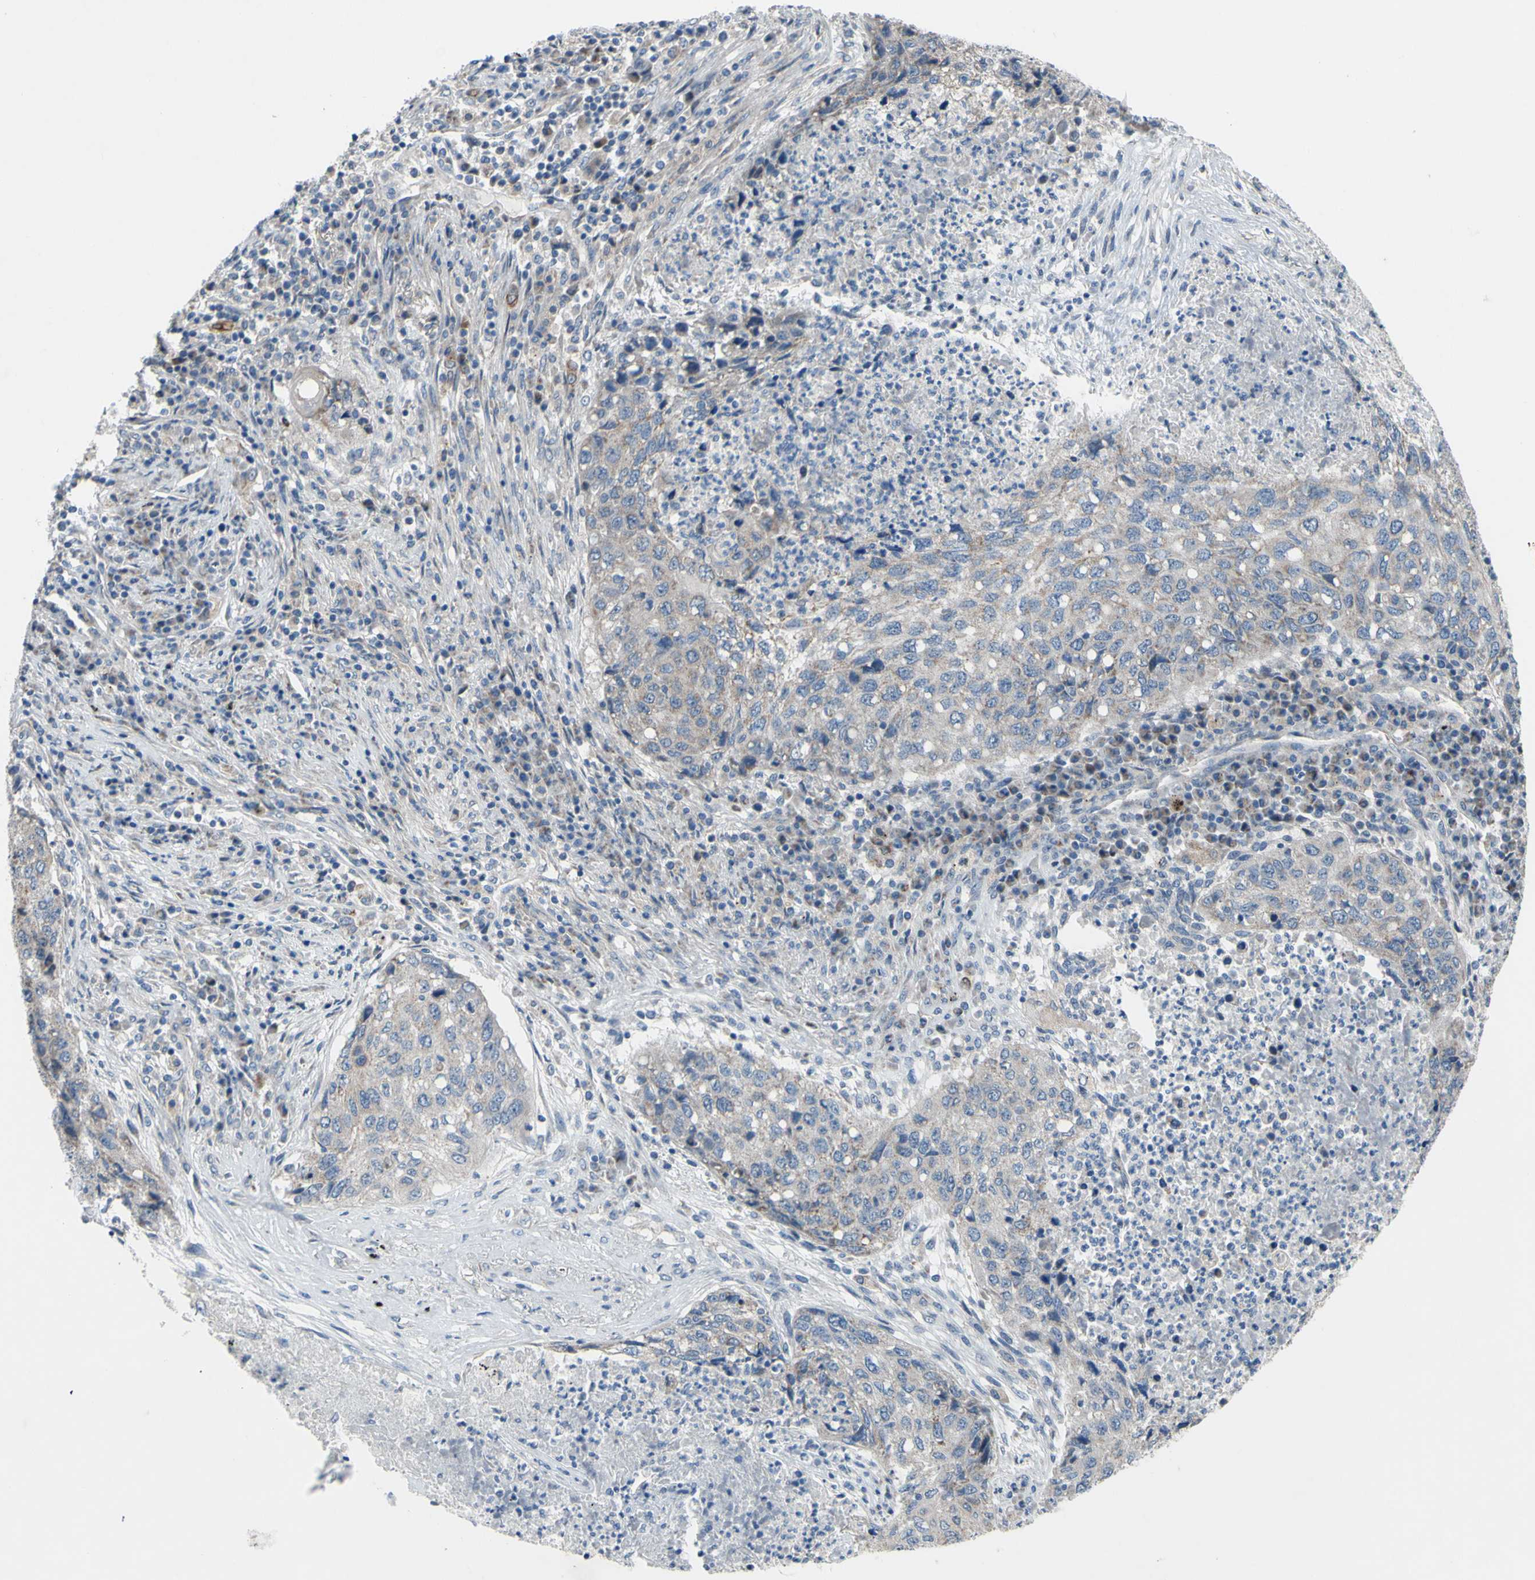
{"staining": {"intensity": "weak", "quantity": "<25%", "location": "cytoplasmic/membranous"}, "tissue": "lung cancer", "cell_type": "Tumor cells", "image_type": "cancer", "snomed": [{"axis": "morphology", "description": "Squamous cell carcinoma, NOS"}, {"axis": "topography", "description": "Lung"}], "caption": "This is an immunohistochemistry (IHC) histopathology image of squamous cell carcinoma (lung). There is no positivity in tumor cells.", "gene": "GRAMD2B", "patient": {"sex": "female", "age": 63}}